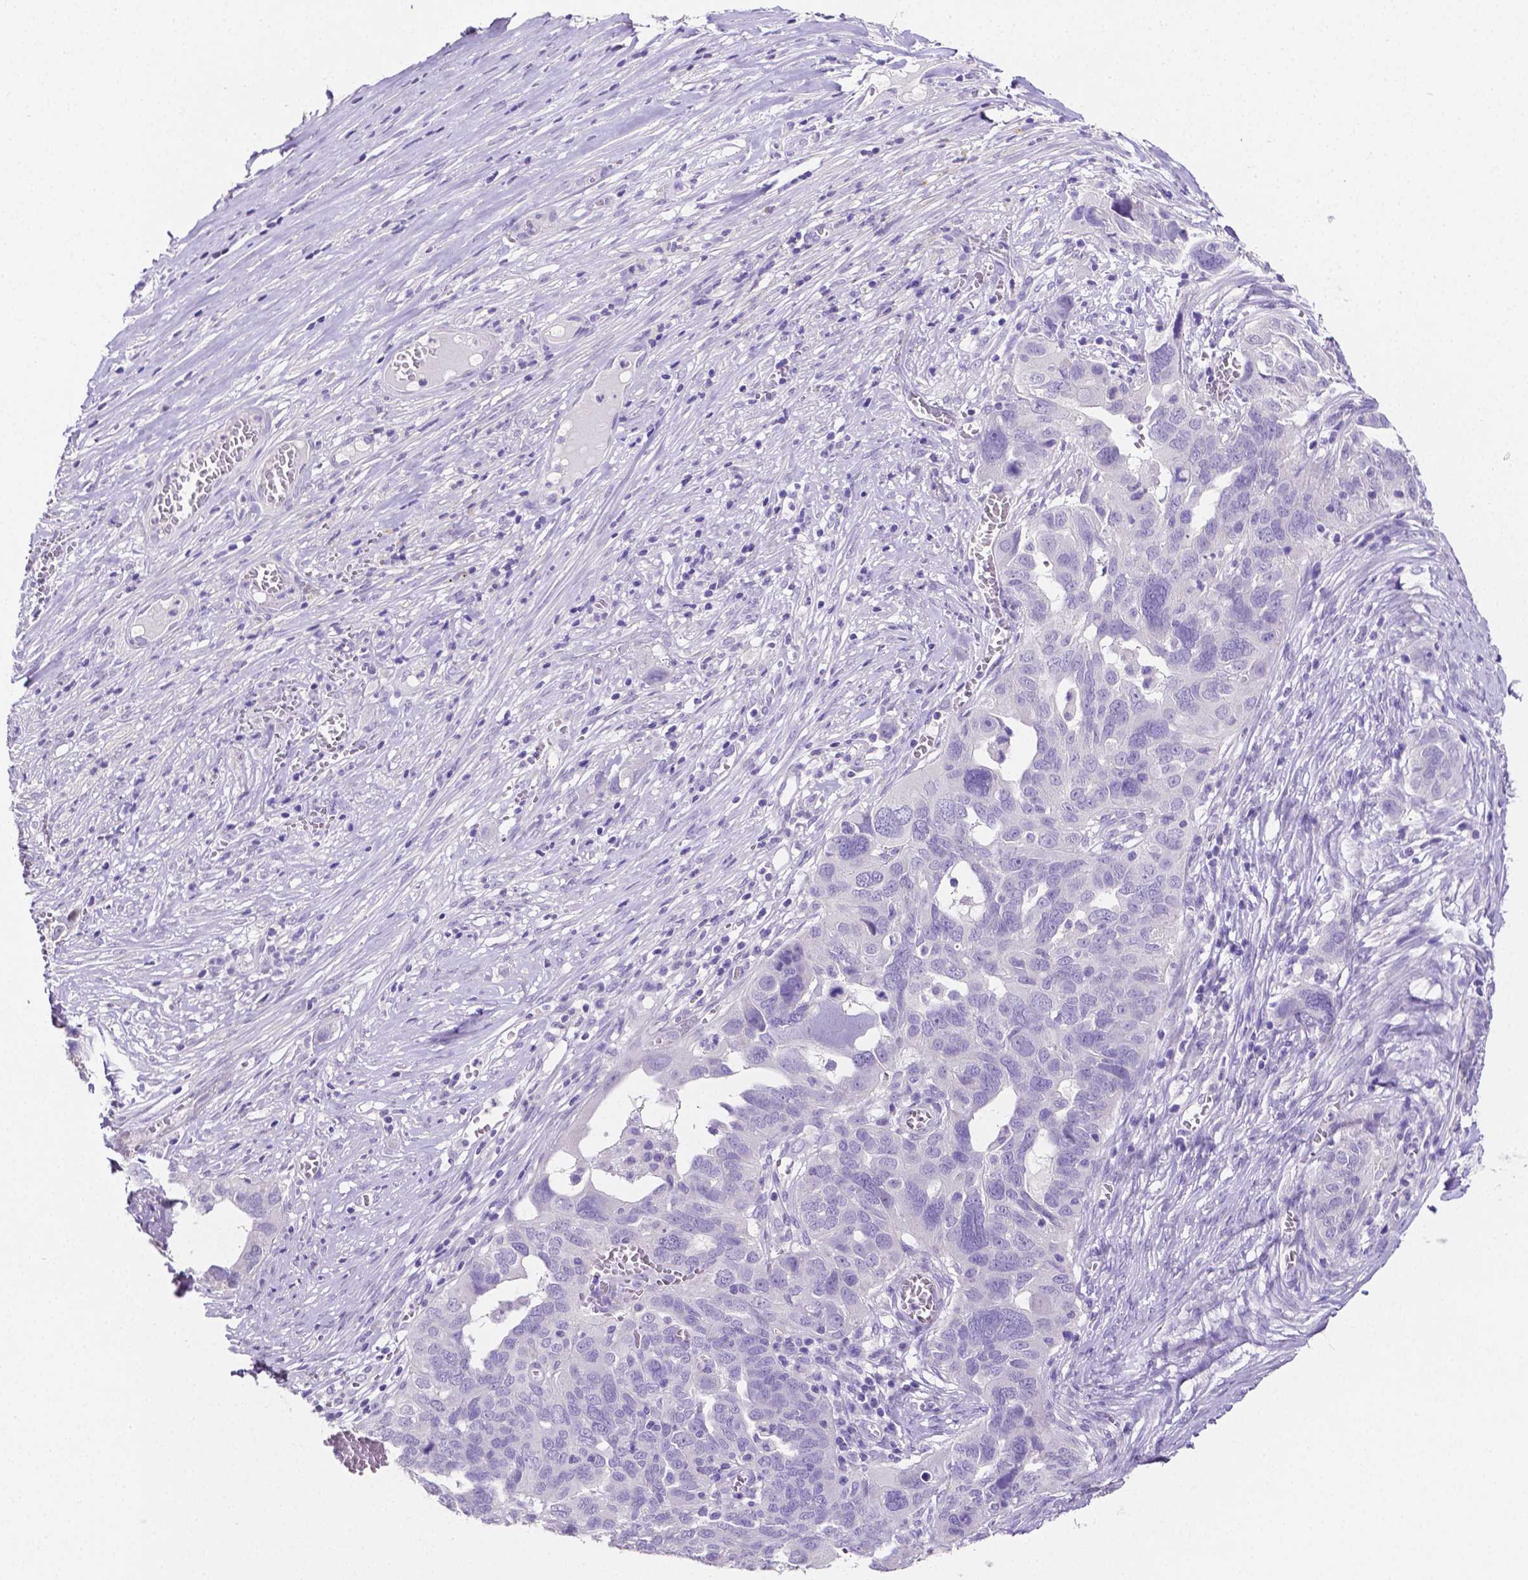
{"staining": {"intensity": "negative", "quantity": "none", "location": "none"}, "tissue": "ovarian cancer", "cell_type": "Tumor cells", "image_type": "cancer", "snomed": [{"axis": "morphology", "description": "Carcinoma, endometroid"}, {"axis": "topography", "description": "Soft tissue"}, {"axis": "topography", "description": "Ovary"}], "caption": "Ovarian cancer (endometroid carcinoma) was stained to show a protein in brown. There is no significant staining in tumor cells.", "gene": "SLC22A2", "patient": {"sex": "female", "age": 52}}